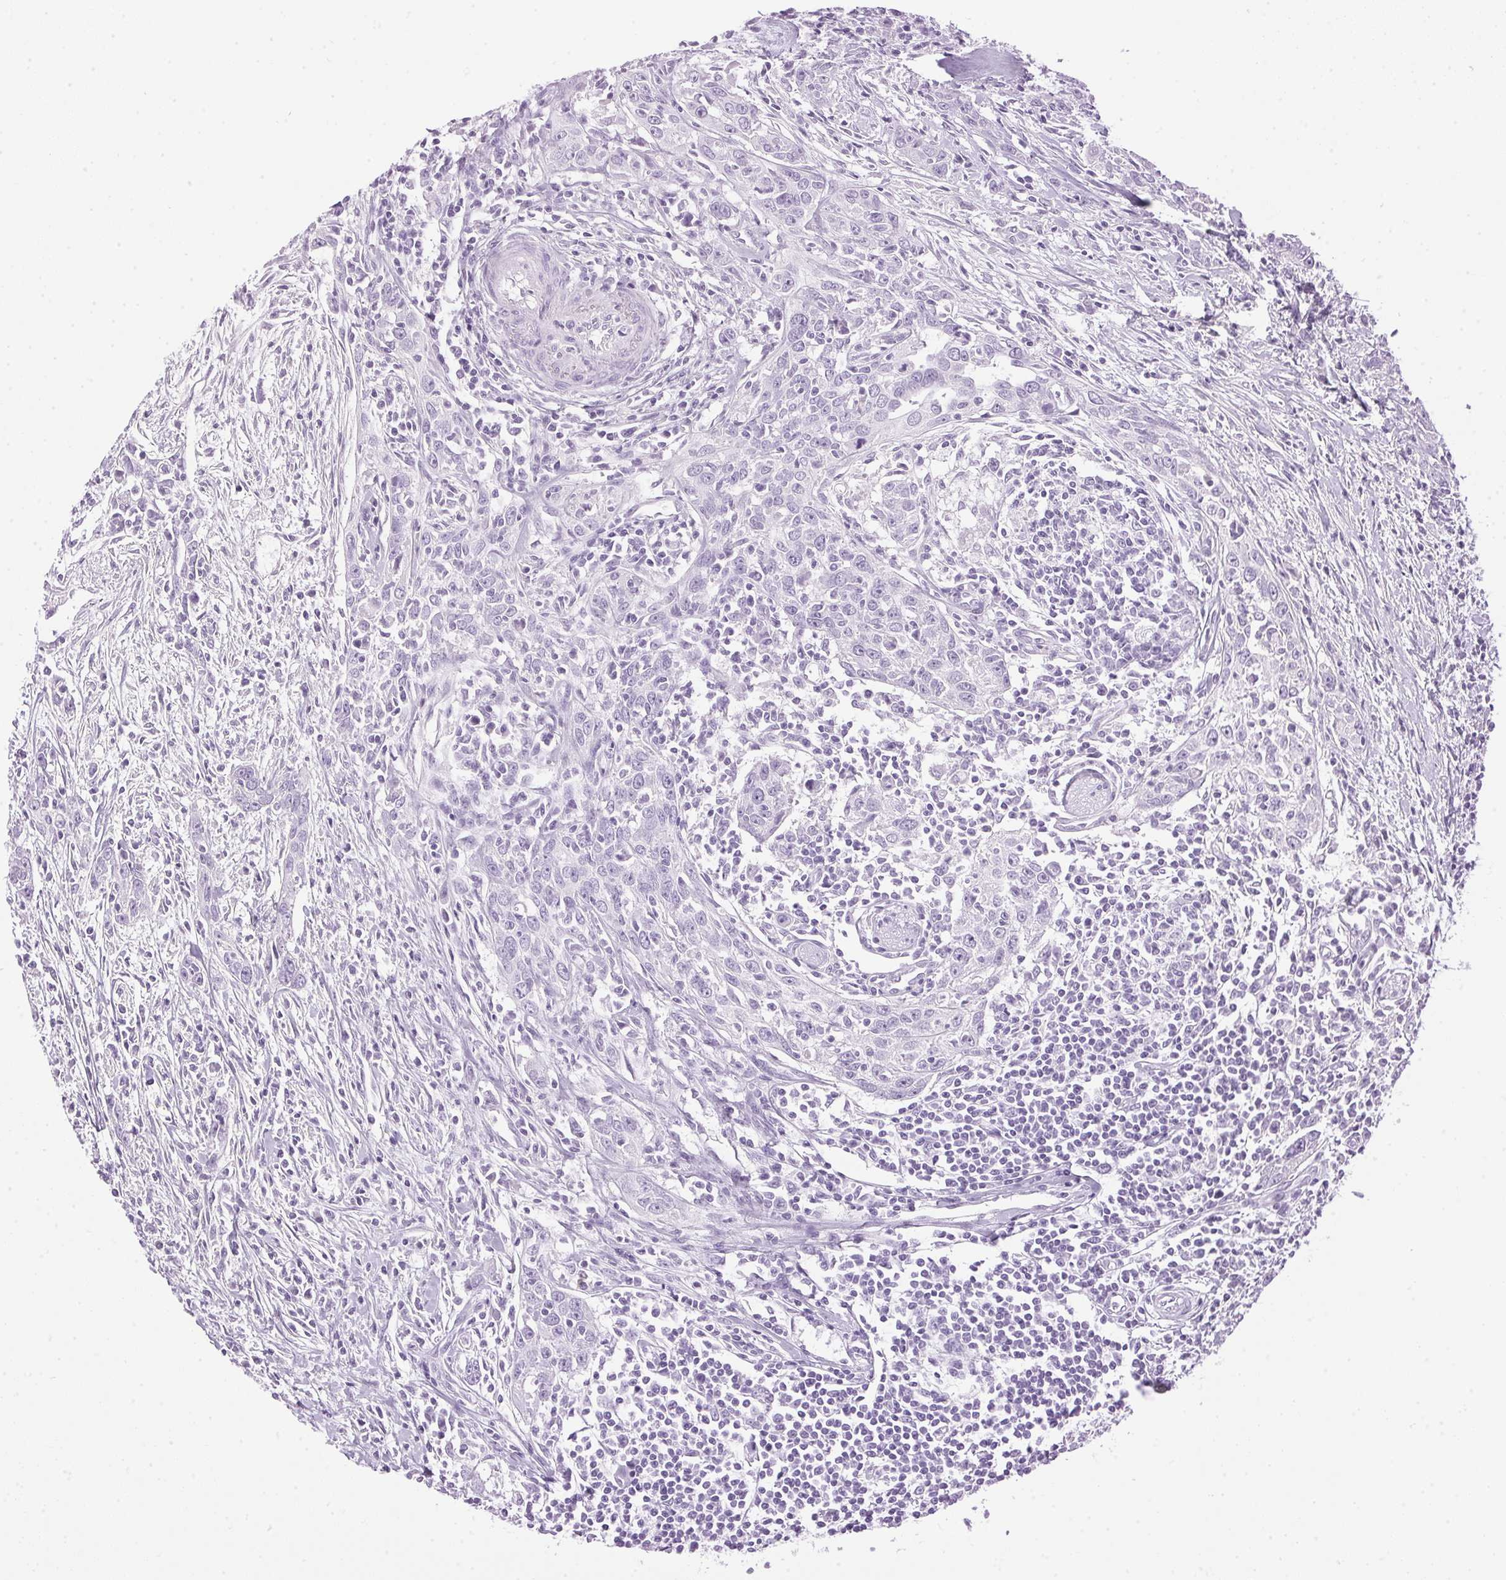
{"staining": {"intensity": "negative", "quantity": "none", "location": "none"}, "tissue": "urothelial cancer", "cell_type": "Tumor cells", "image_type": "cancer", "snomed": [{"axis": "morphology", "description": "Urothelial carcinoma, High grade"}, {"axis": "topography", "description": "Urinary bladder"}], "caption": "This is a image of immunohistochemistry (IHC) staining of urothelial cancer, which shows no staining in tumor cells. (DAB (3,3'-diaminobenzidine) IHC with hematoxylin counter stain).", "gene": "SP7", "patient": {"sex": "male", "age": 83}}